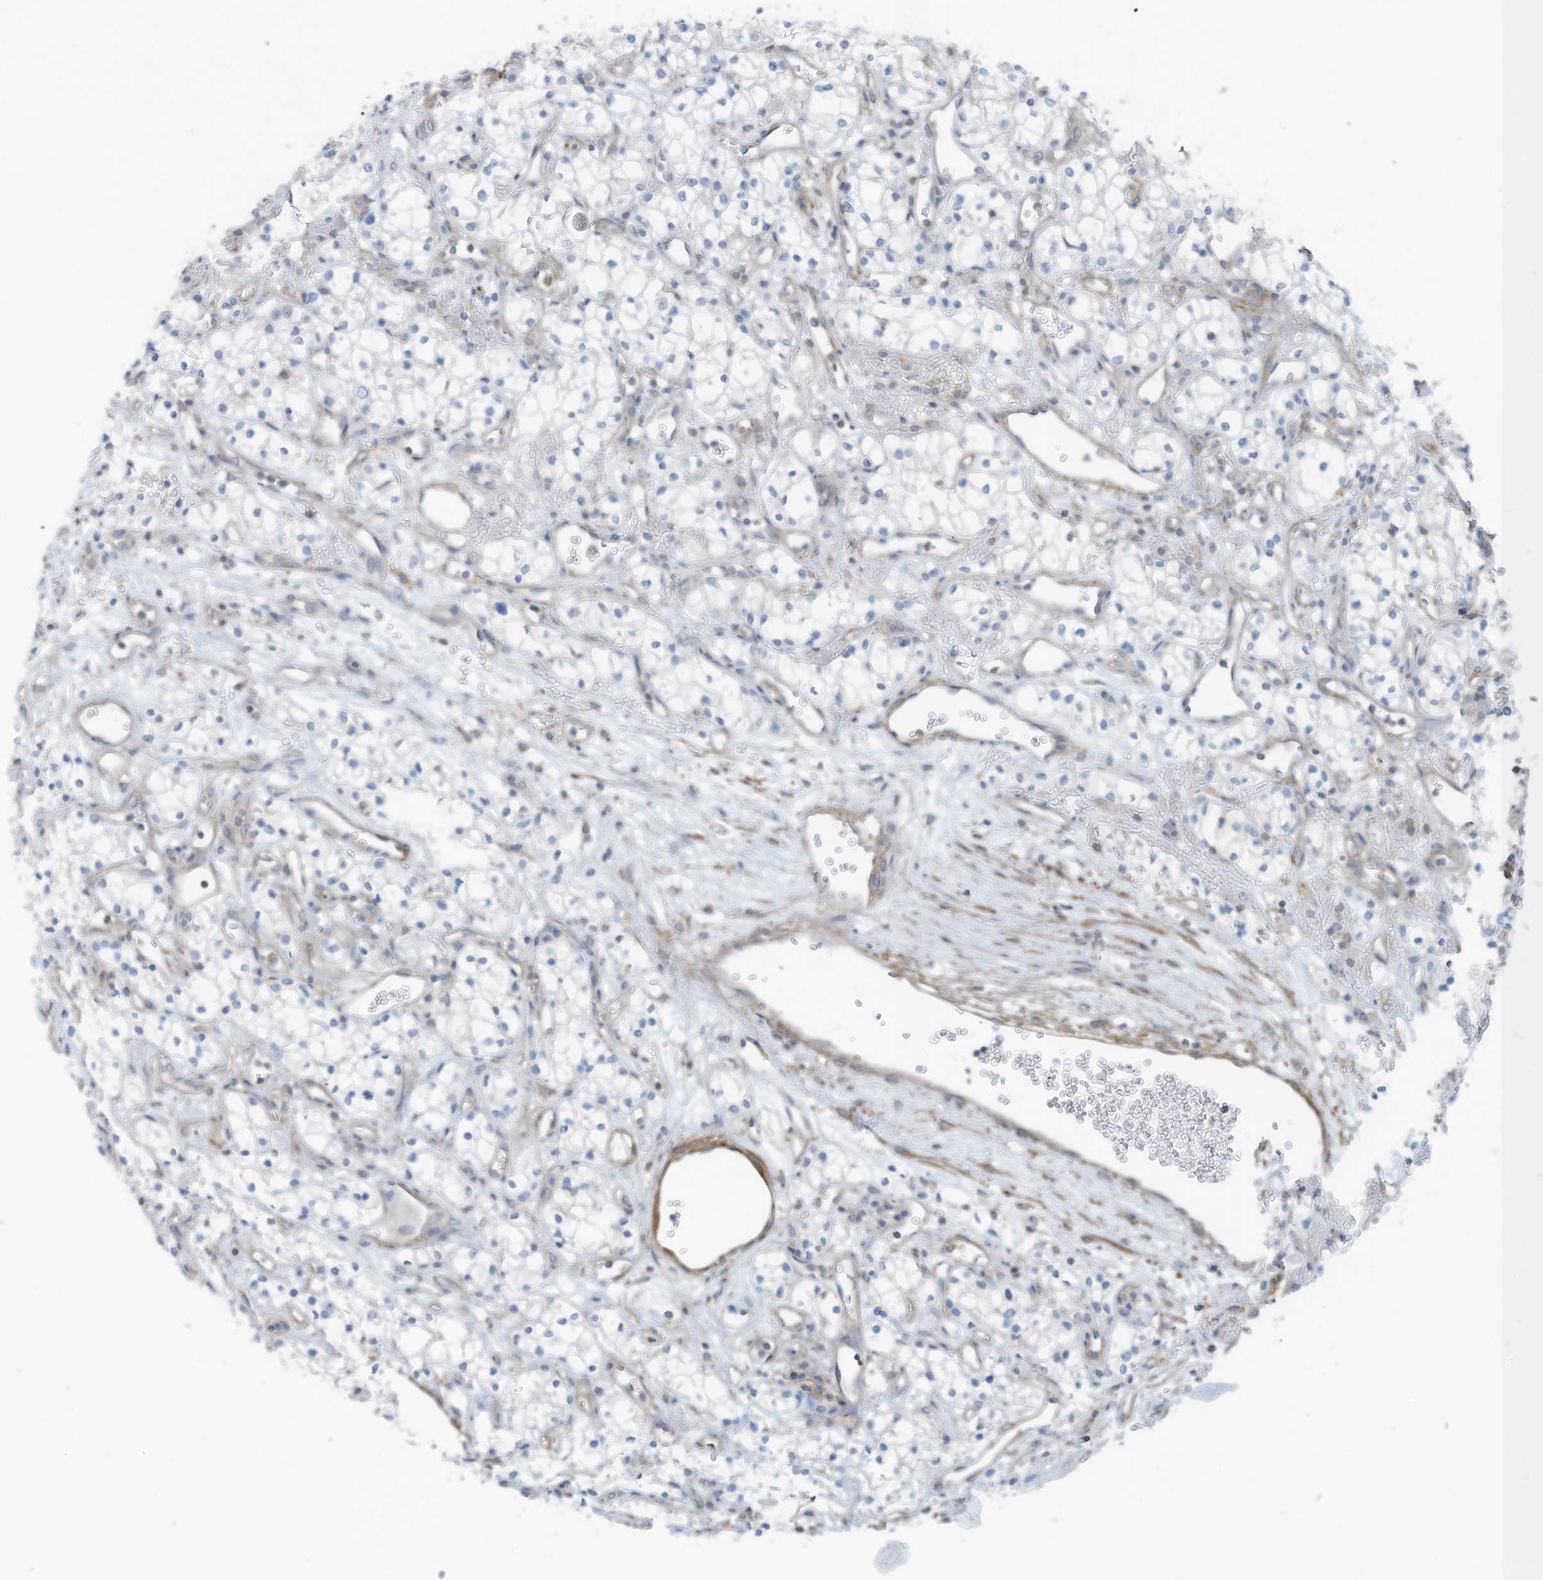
{"staining": {"intensity": "negative", "quantity": "none", "location": "none"}, "tissue": "renal cancer", "cell_type": "Tumor cells", "image_type": "cancer", "snomed": [{"axis": "morphology", "description": "Adenocarcinoma, NOS"}, {"axis": "topography", "description": "Kidney"}], "caption": "IHC of renal cancer demonstrates no positivity in tumor cells.", "gene": "ZNF846", "patient": {"sex": "male", "age": 59}}